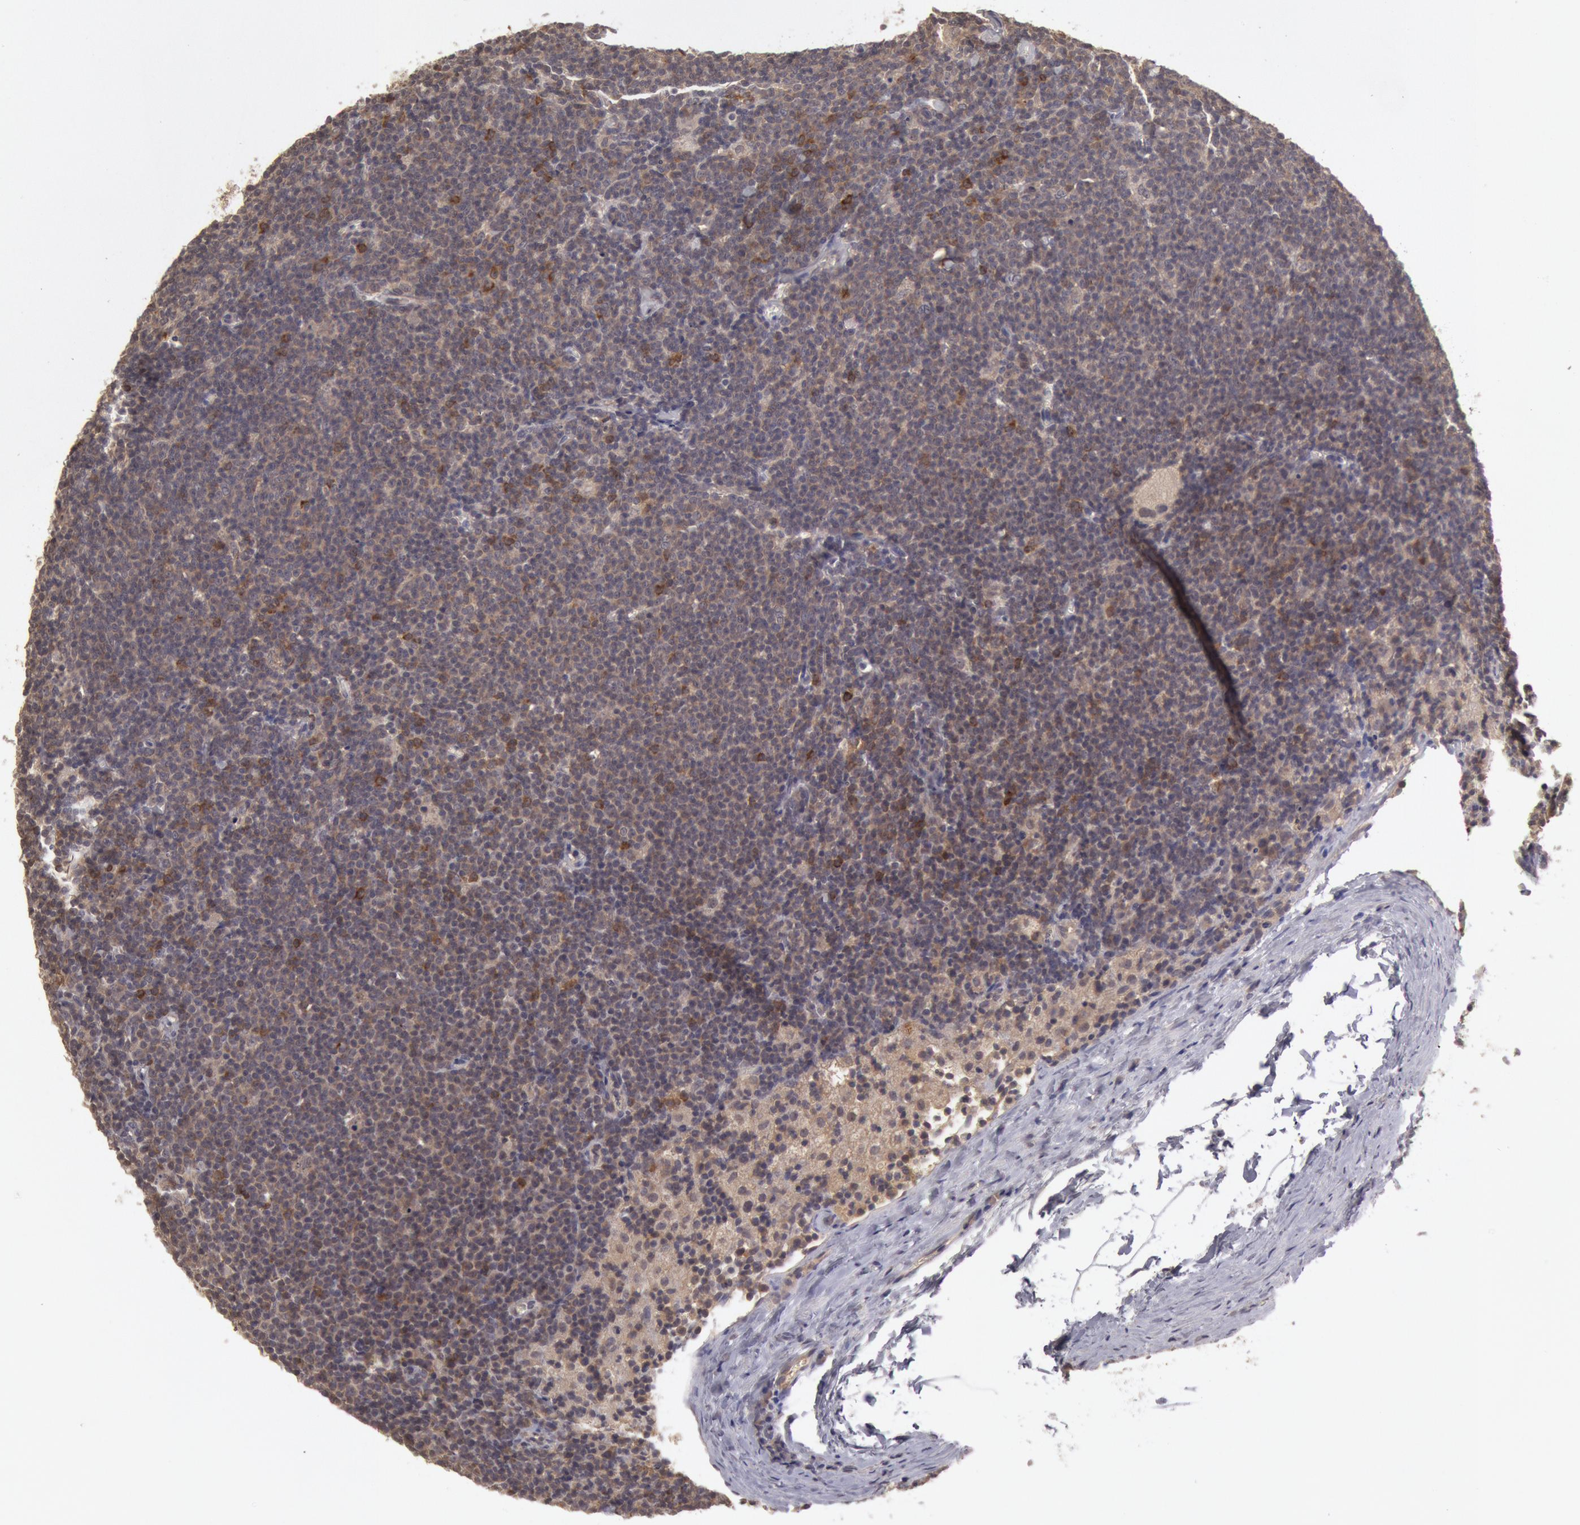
{"staining": {"intensity": "negative", "quantity": "none", "location": "none"}, "tissue": "lymphoma", "cell_type": "Tumor cells", "image_type": "cancer", "snomed": [{"axis": "morphology", "description": "Malignant lymphoma, non-Hodgkin's type, Low grade"}, {"axis": "topography", "description": "Lymph node"}], "caption": "Tumor cells show no significant expression in lymphoma.", "gene": "ZFP36L1", "patient": {"sex": "male", "age": 65}}